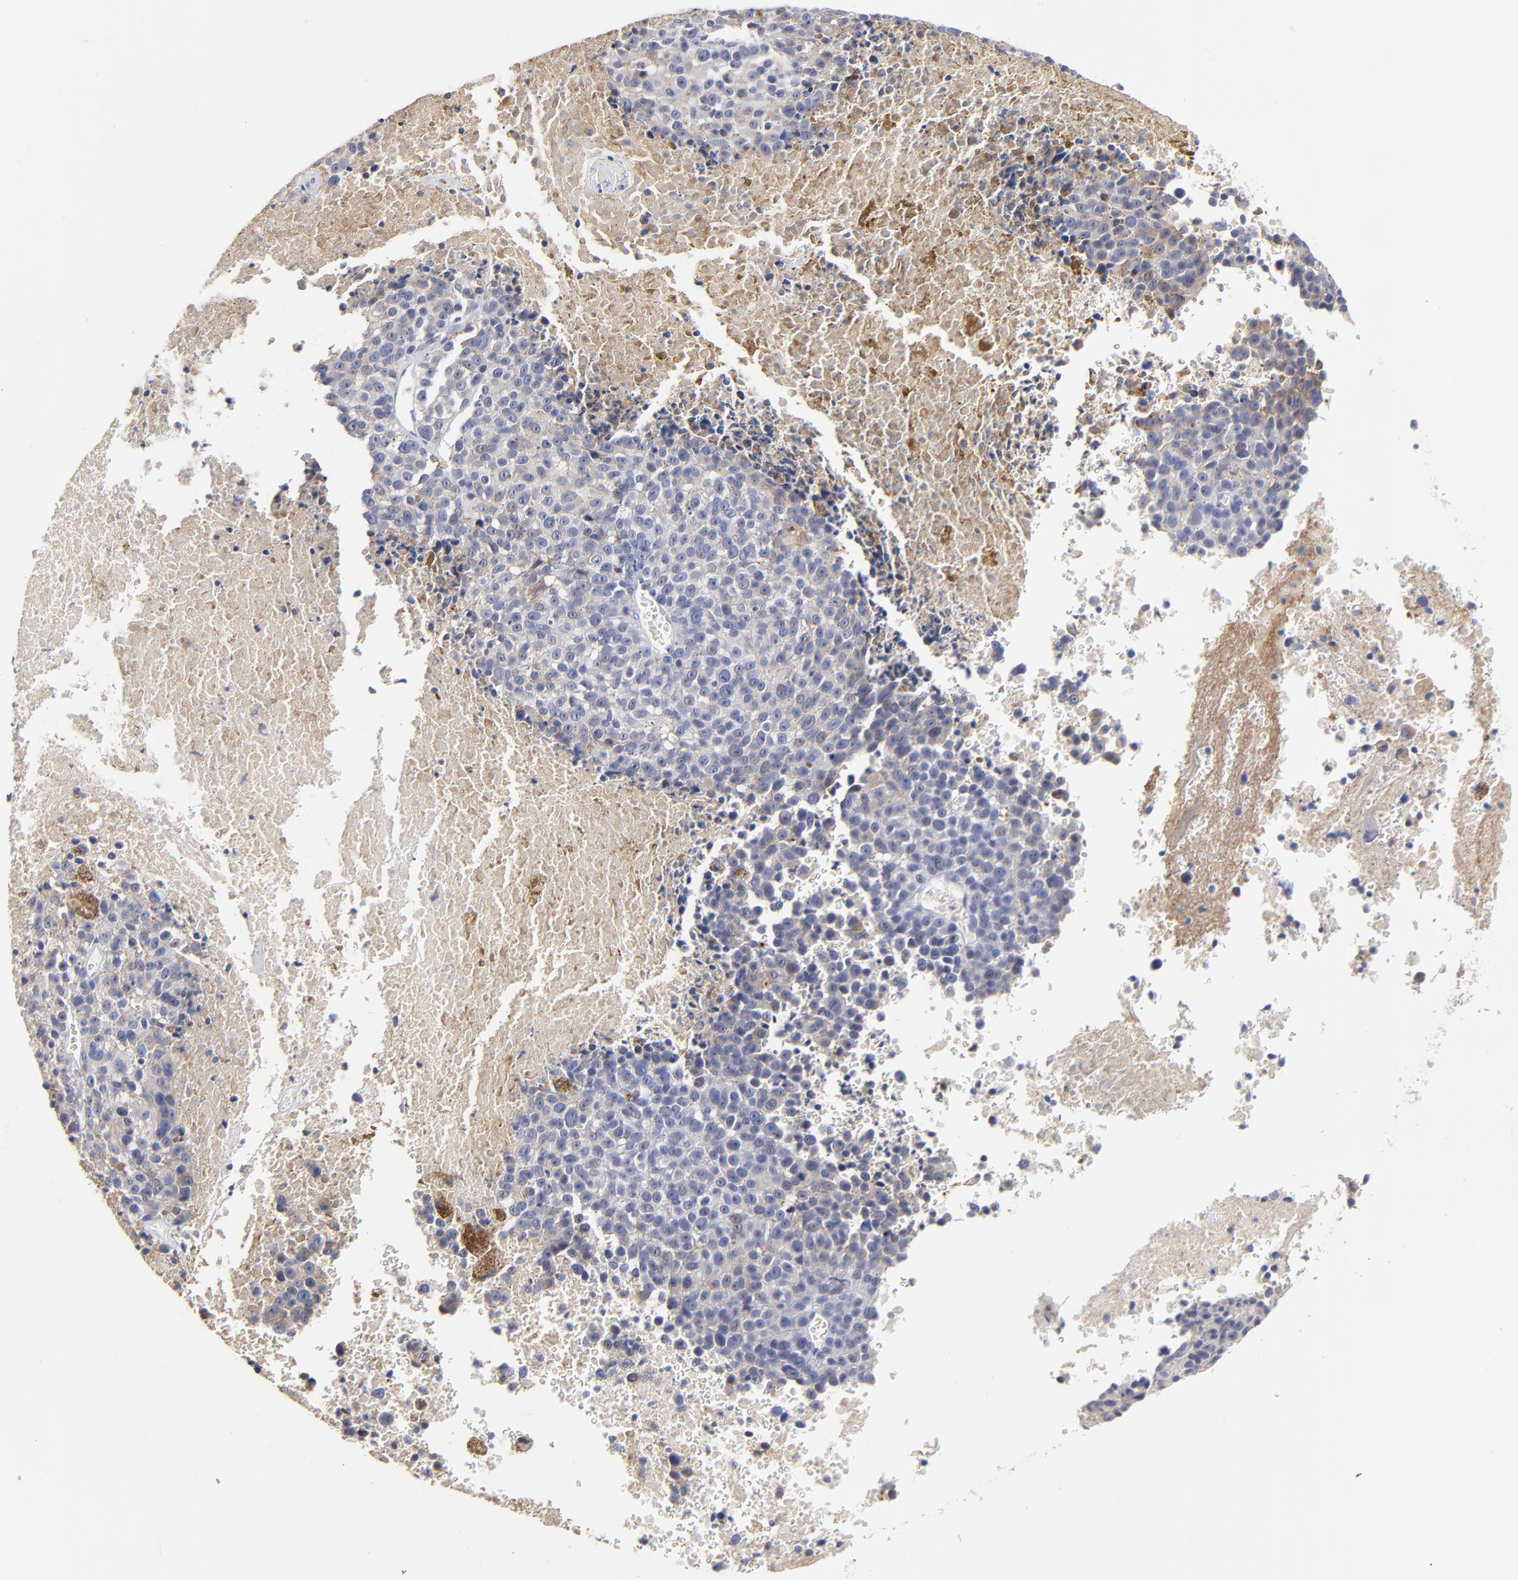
{"staining": {"intensity": "negative", "quantity": "none", "location": "none"}, "tissue": "melanoma", "cell_type": "Tumor cells", "image_type": "cancer", "snomed": [{"axis": "morphology", "description": "Malignant melanoma, Metastatic site"}, {"axis": "topography", "description": "Cerebral cortex"}], "caption": "Immunohistochemical staining of melanoma displays no significant staining in tumor cells.", "gene": "CXADR", "patient": {"sex": "female", "age": 52}}